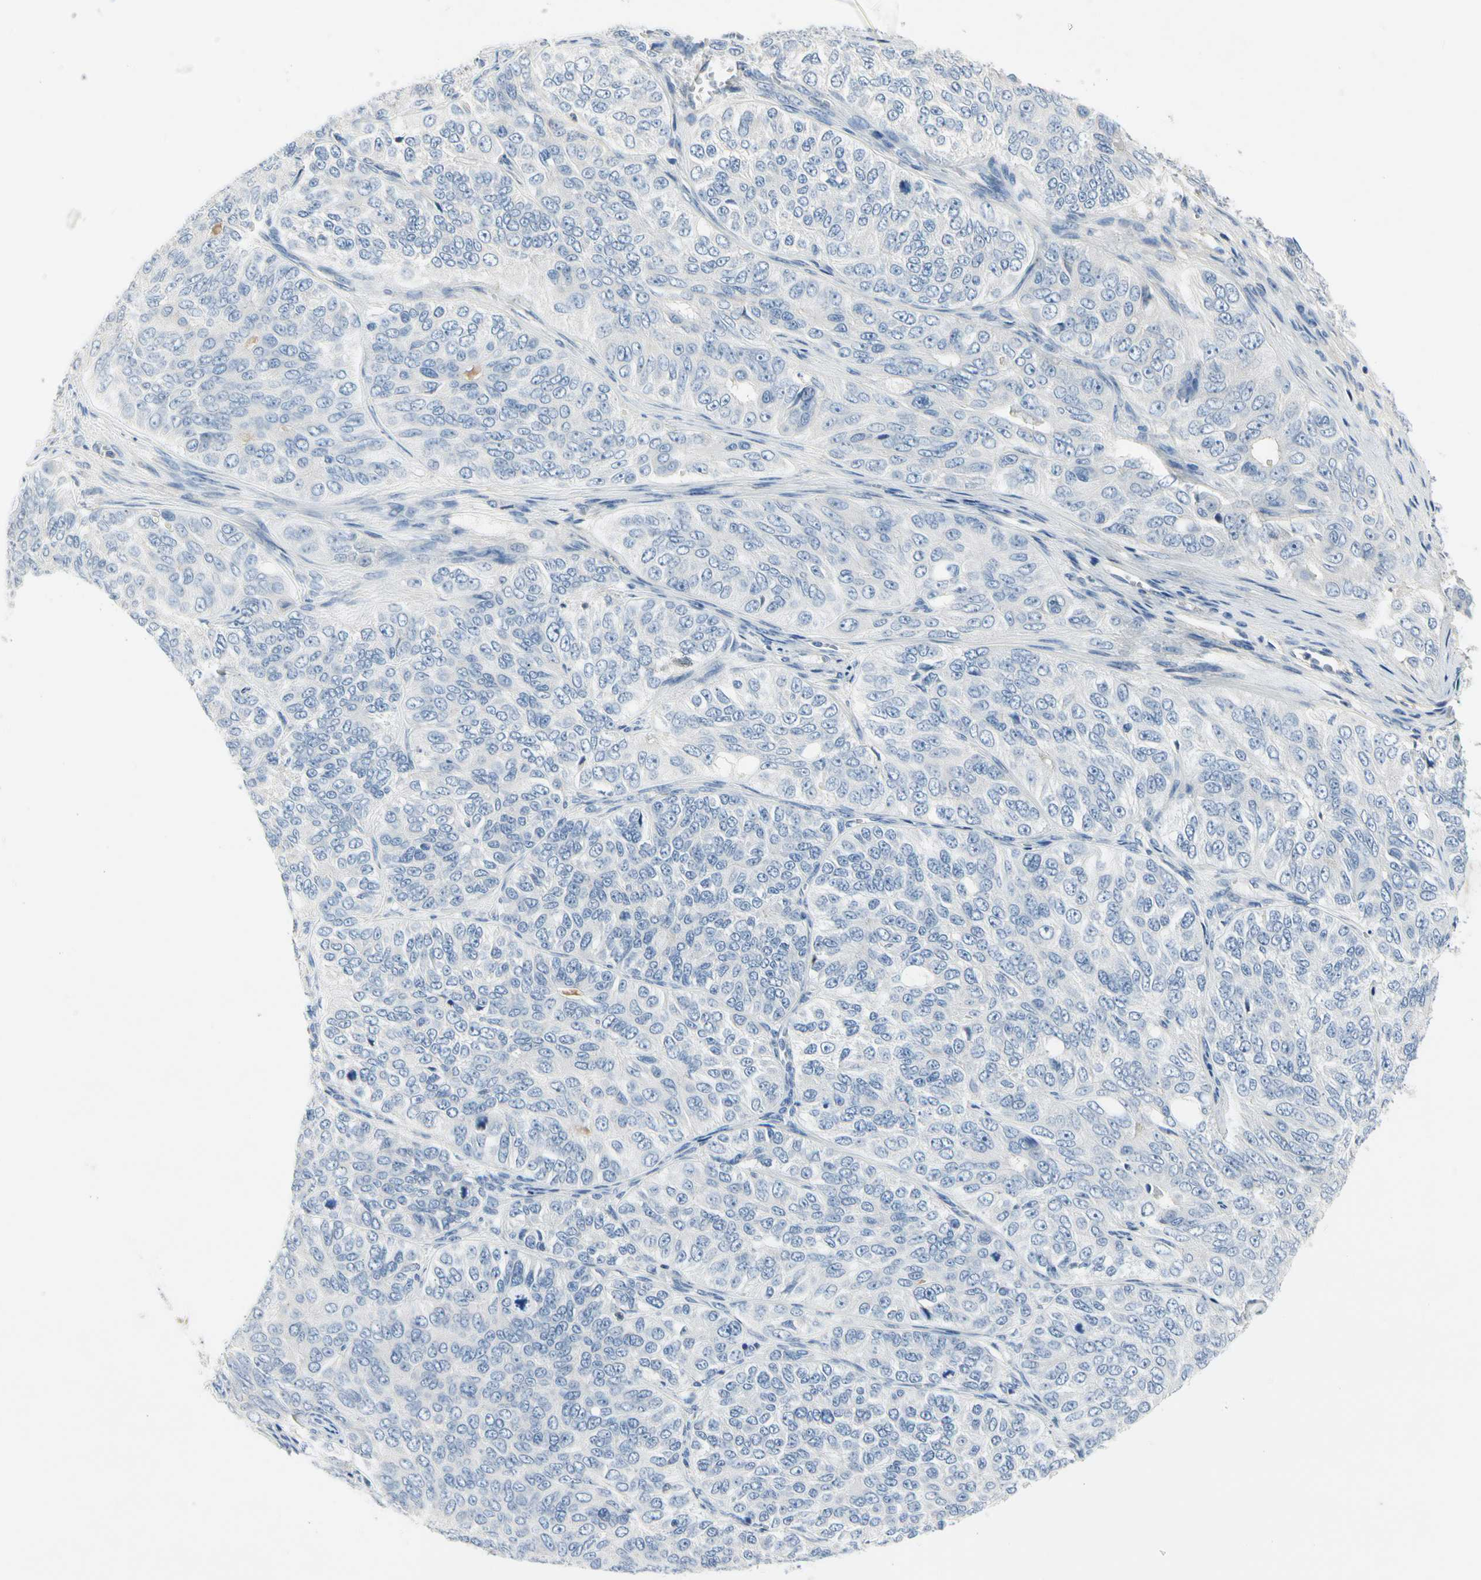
{"staining": {"intensity": "negative", "quantity": "none", "location": "none"}, "tissue": "ovarian cancer", "cell_type": "Tumor cells", "image_type": "cancer", "snomed": [{"axis": "morphology", "description": "Carcinoma, endometroid"}, {"axis": "topography", "description": "Ovary"}], "caption": "Protein analysis of endometroid carcinoma (ovarian) shows no significant staining in tumor cells.", "gene": "ECRG4", "patient": {"sex": "female", "age": 51}}